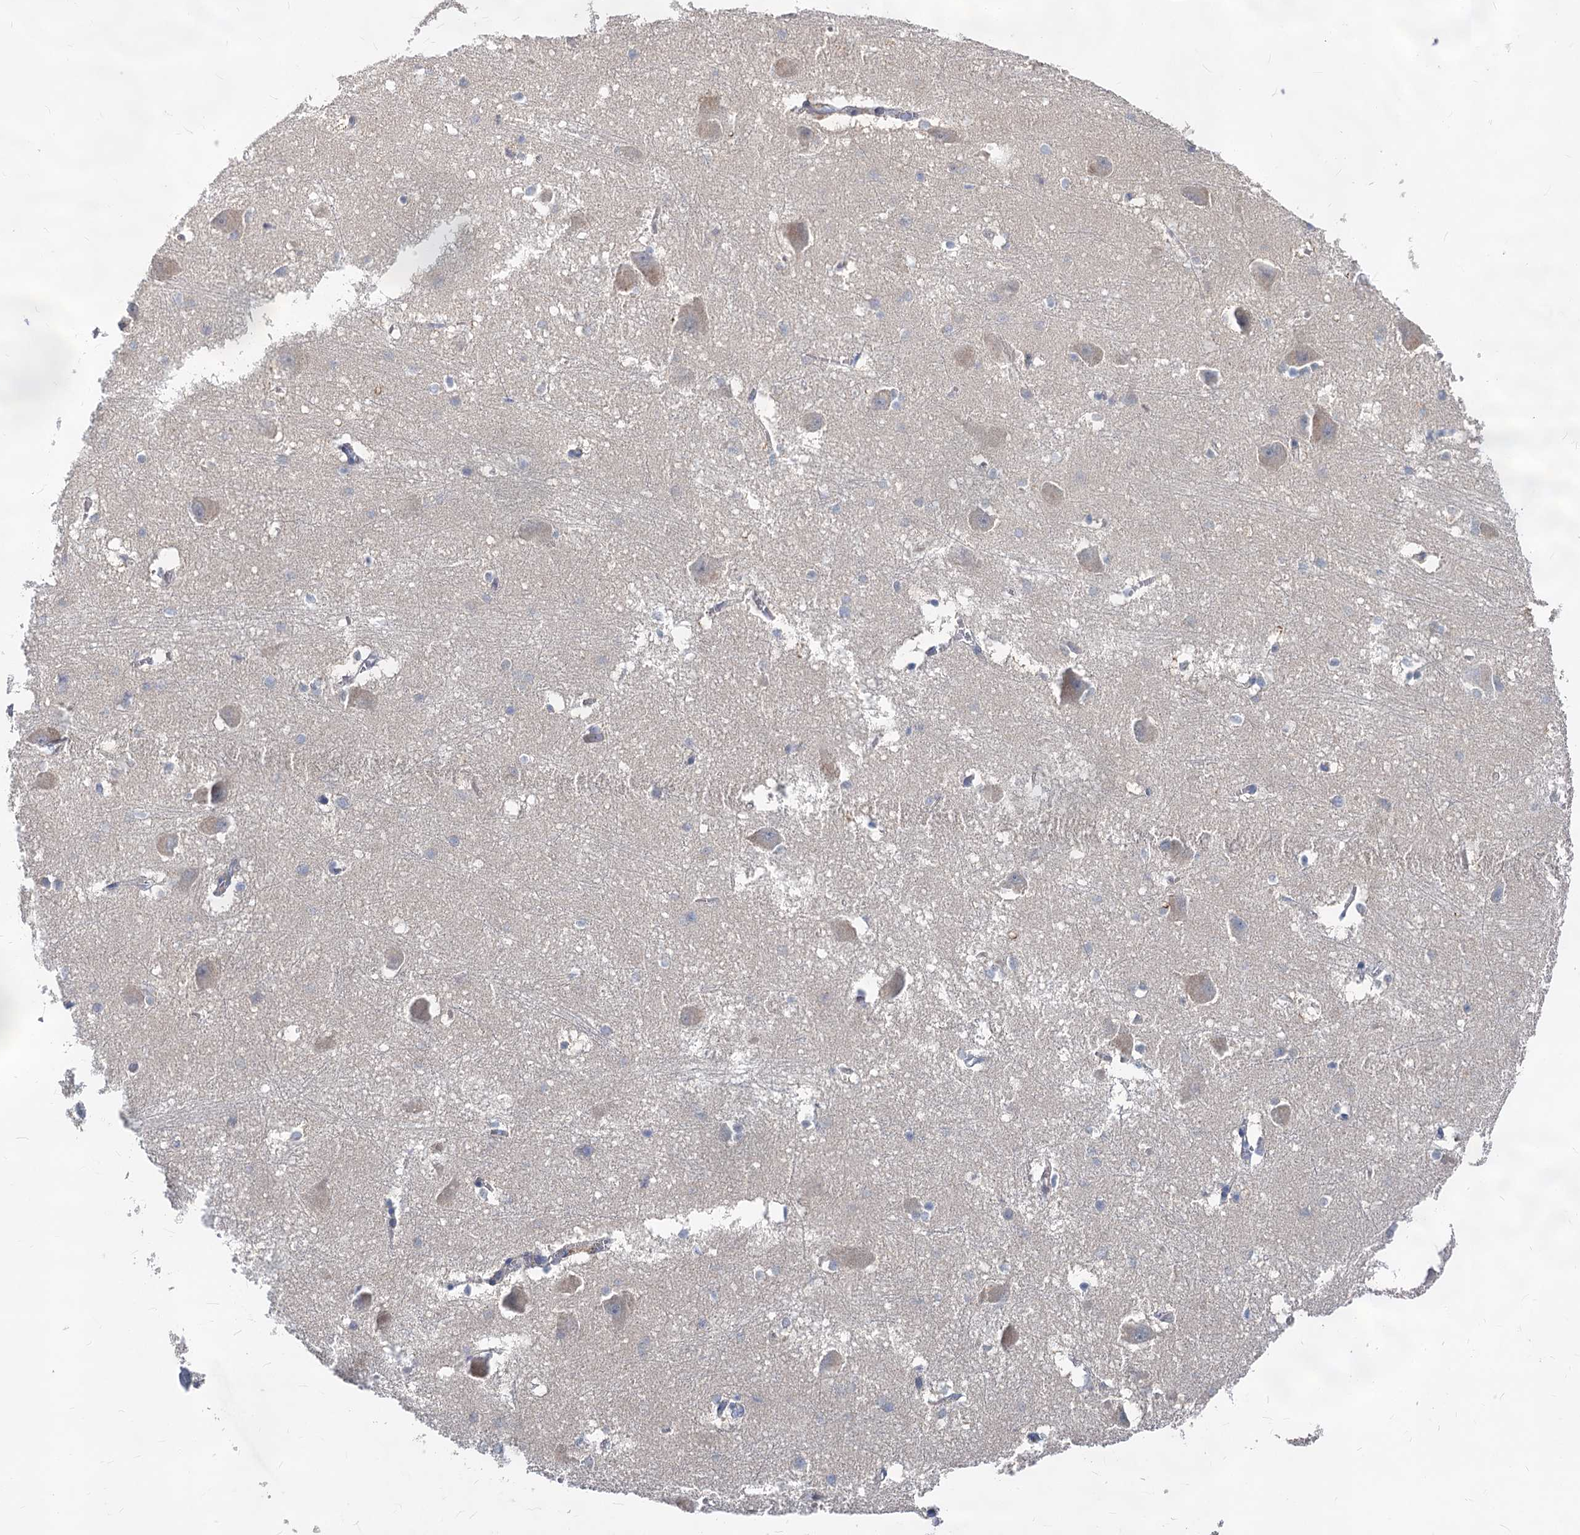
{"staining": {"intensity": "moderate", "quantity": "<25%", "location": "cytoplasmic/membranous"}, "tissue": "caudate", "cell_type": "Glial cells", "image_type": "normal", "snomed": [{"axis": "morphology", "description": "Normal tissue, NOS"}, {"axis": "topography", "description": "Lateral ventricle wall"}], "caption": "Brown immunohistochemical staining in benign caudate demonstrates moderate cytoplasmic/membranous staining in about <25% of glial cells.", "gene": "GSTM3", "patient": {"sex": "male", "age": 37}}